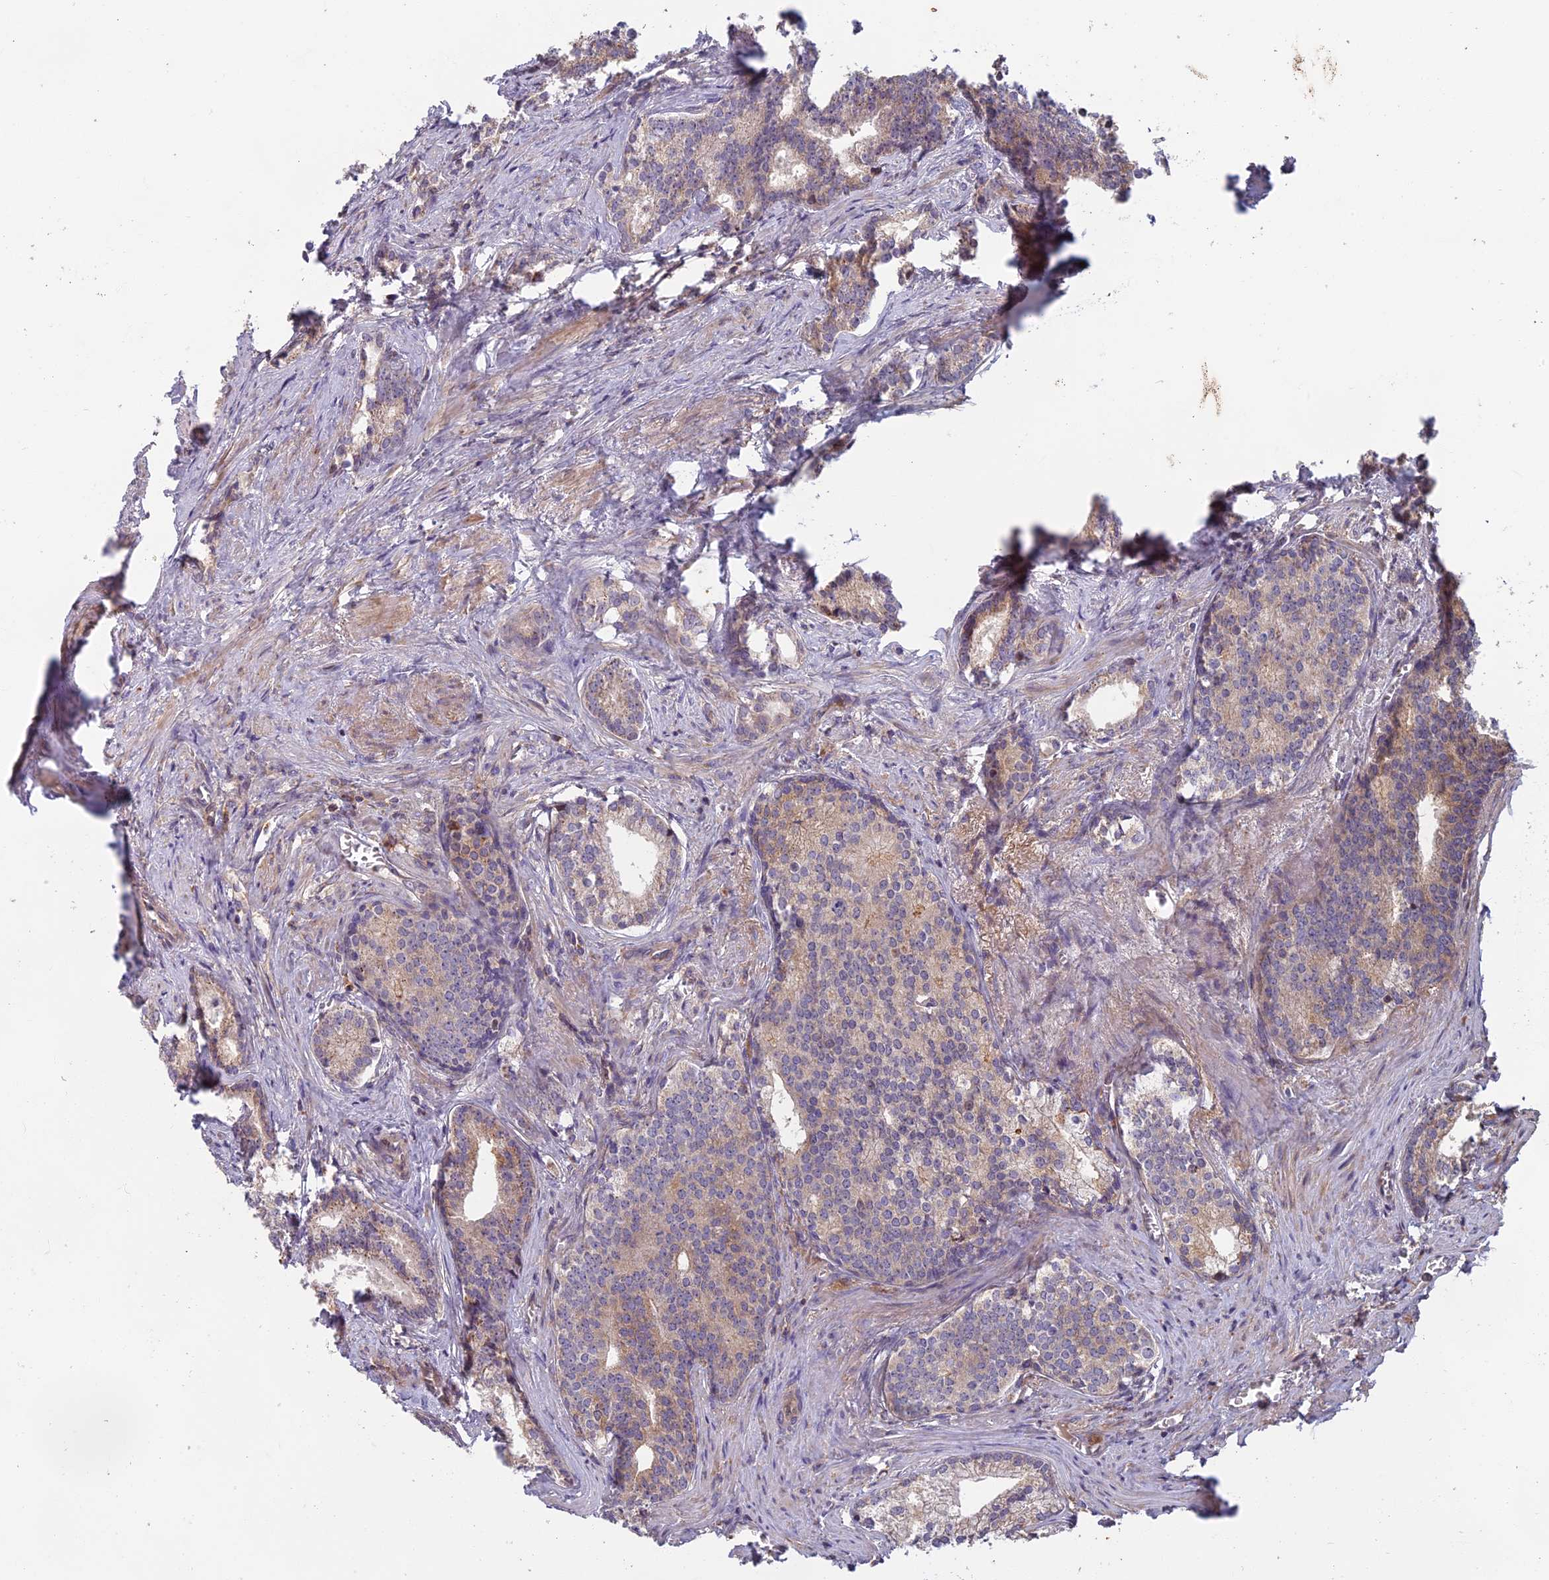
{"staining": {"intensity": "weak", "quantity": "25%-75%", "location": "cytoplasmic/membranous"}, "tissue": "prostate cancer", "cell_type": "Tumor cells", "image_type": "cancer", "snomed": [{"axis": "morphology", "description": "Adenocarcinoma, Low grade"}, {"axis": "topography", "description": "Prostate"}], "caption": "Prostate cancer stained with a brown dye shows weak cytoplasmic/membranous positive expression in about 25%-75% of tumor cells.", "gene": "EDAR", "patient": {"sex": "male", "age": 71}}